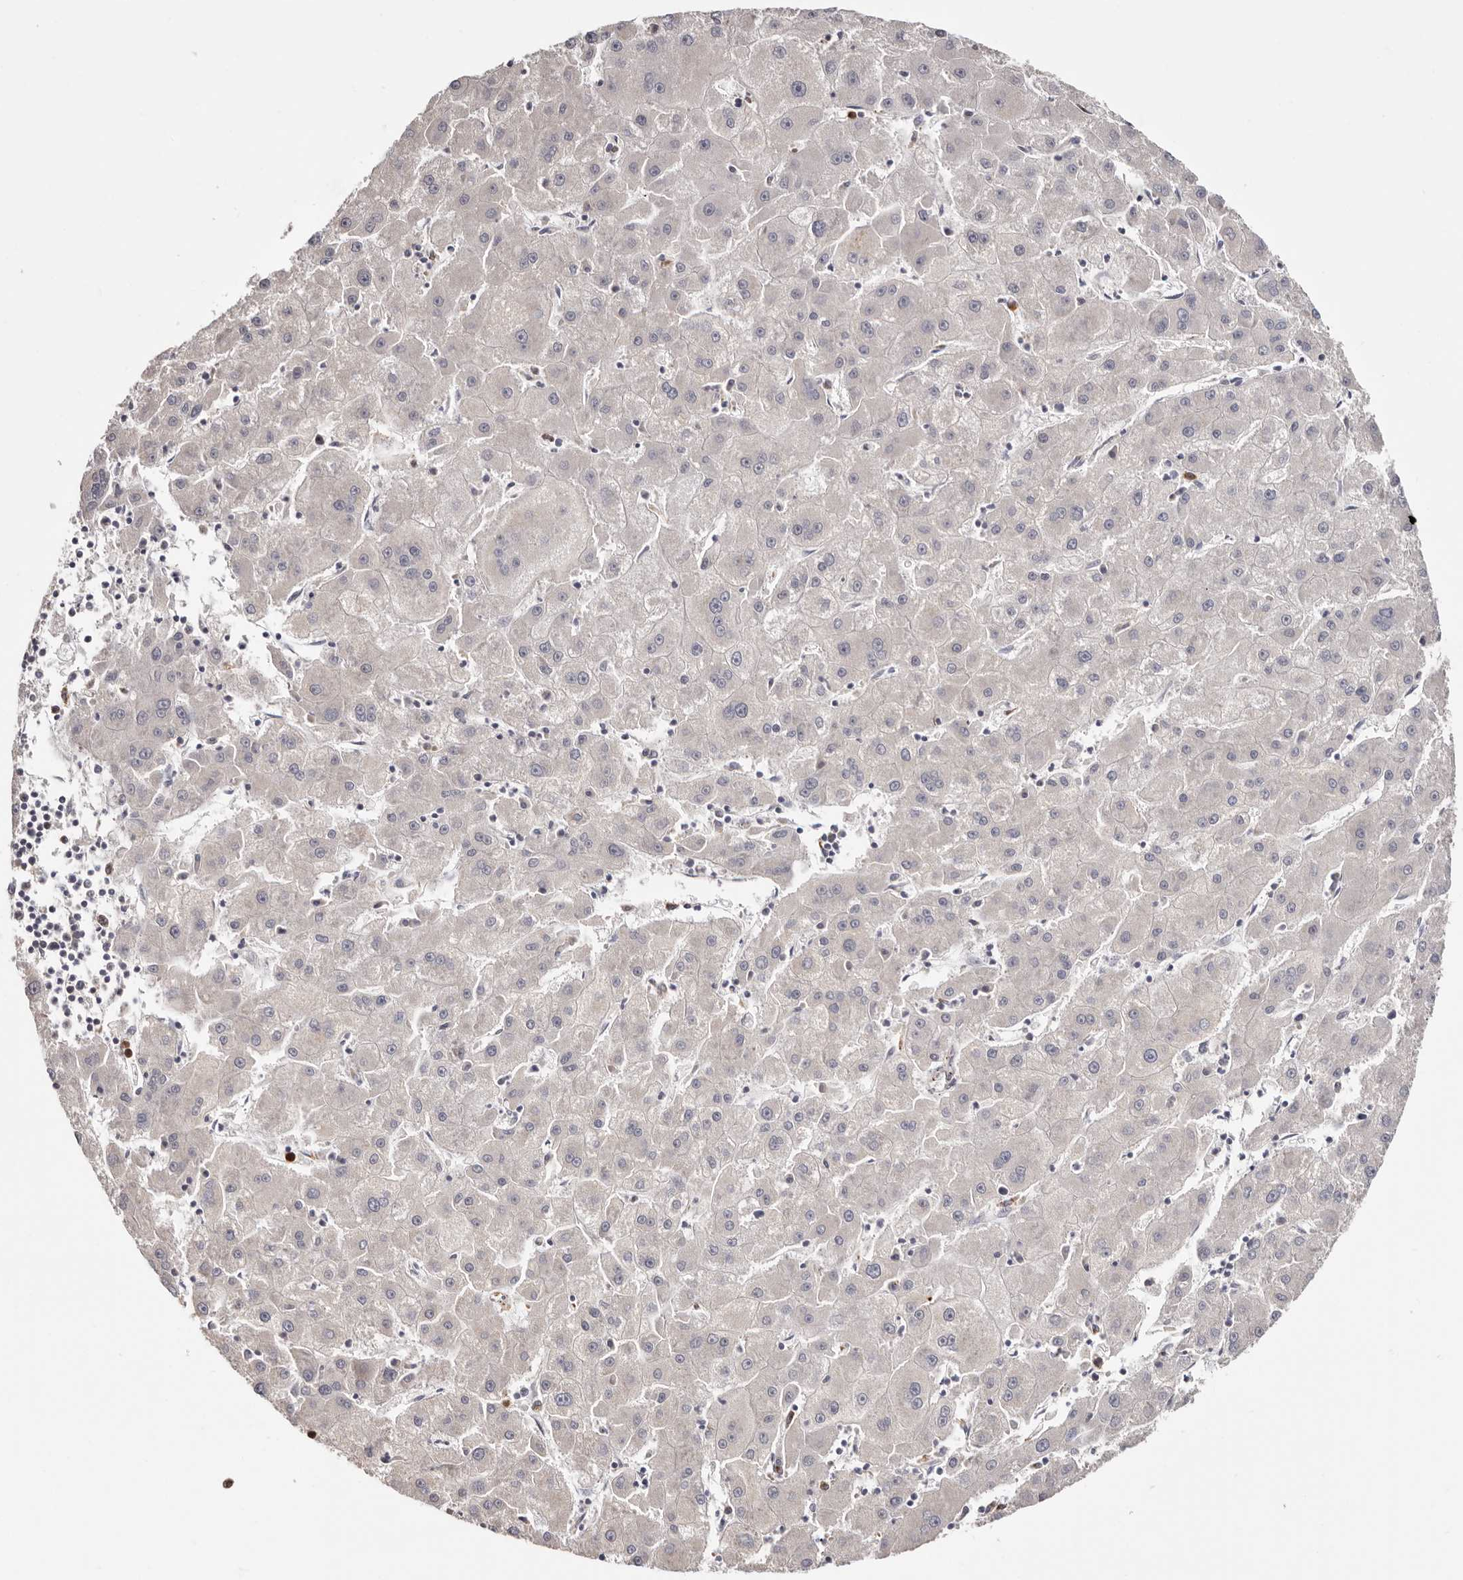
{"staining": {"intensity": "negative", "quantity": "none", "location": "none"}, "tissue": "liver cancer", "cell_type": "Tumor cells", "image_type": "cancer", "snomed": [{"axis": "morphology", "description": "Carcinoma, Hepatocellular, NOS"}, {"axis": "topography", "description": "Liver"}], "caption": "High magnification brightfield microscopy of liver cancer (hepatocellular carcinoma) stained with DAB (brown) and counterstained with hematoxylin (blue): tumor cells show no significant expression.", "gene": "SMAD7", "patient": {"sex": "male", "age": 72}}